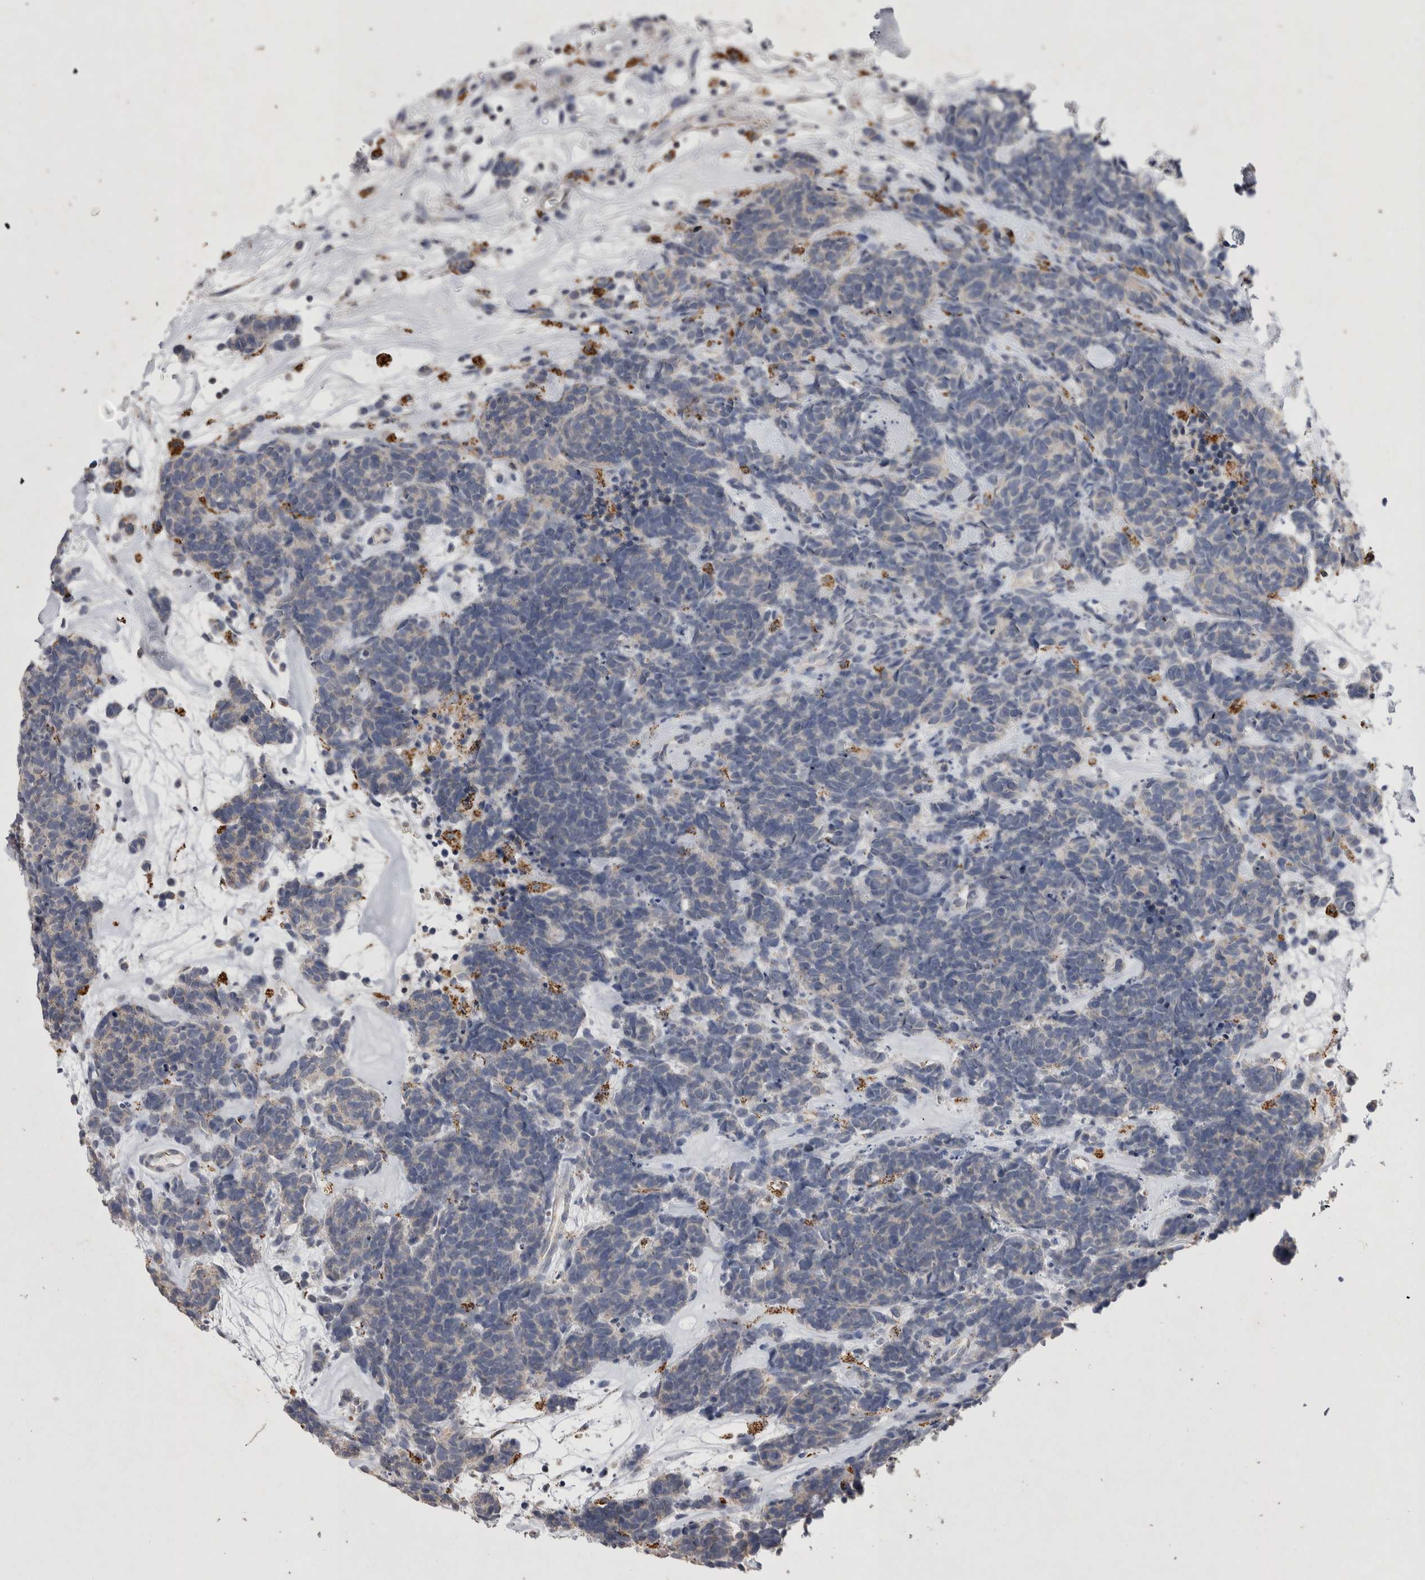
{"staining": {"intensity": "negative", "quantity": "none", "location": "none"}, "tissue": "carcinoid", "cell_type": "Tumor cells", "image_type": "cancer", "snomed": [{"axis": "morphology", "description": "Carcinoma, NOS"}, {"axis": "morphology", "description": "Carcinoid, malignant, NOS"}, {"axis": "topography", "description": "Urinary bladder"}], "caption": "The immunohistochemistry (IHC) micrograph has no significant staining in tumor cells of carcinoma tissue.", "gene": "DKK3", "patient": {"sex": "male", "age": 57}}